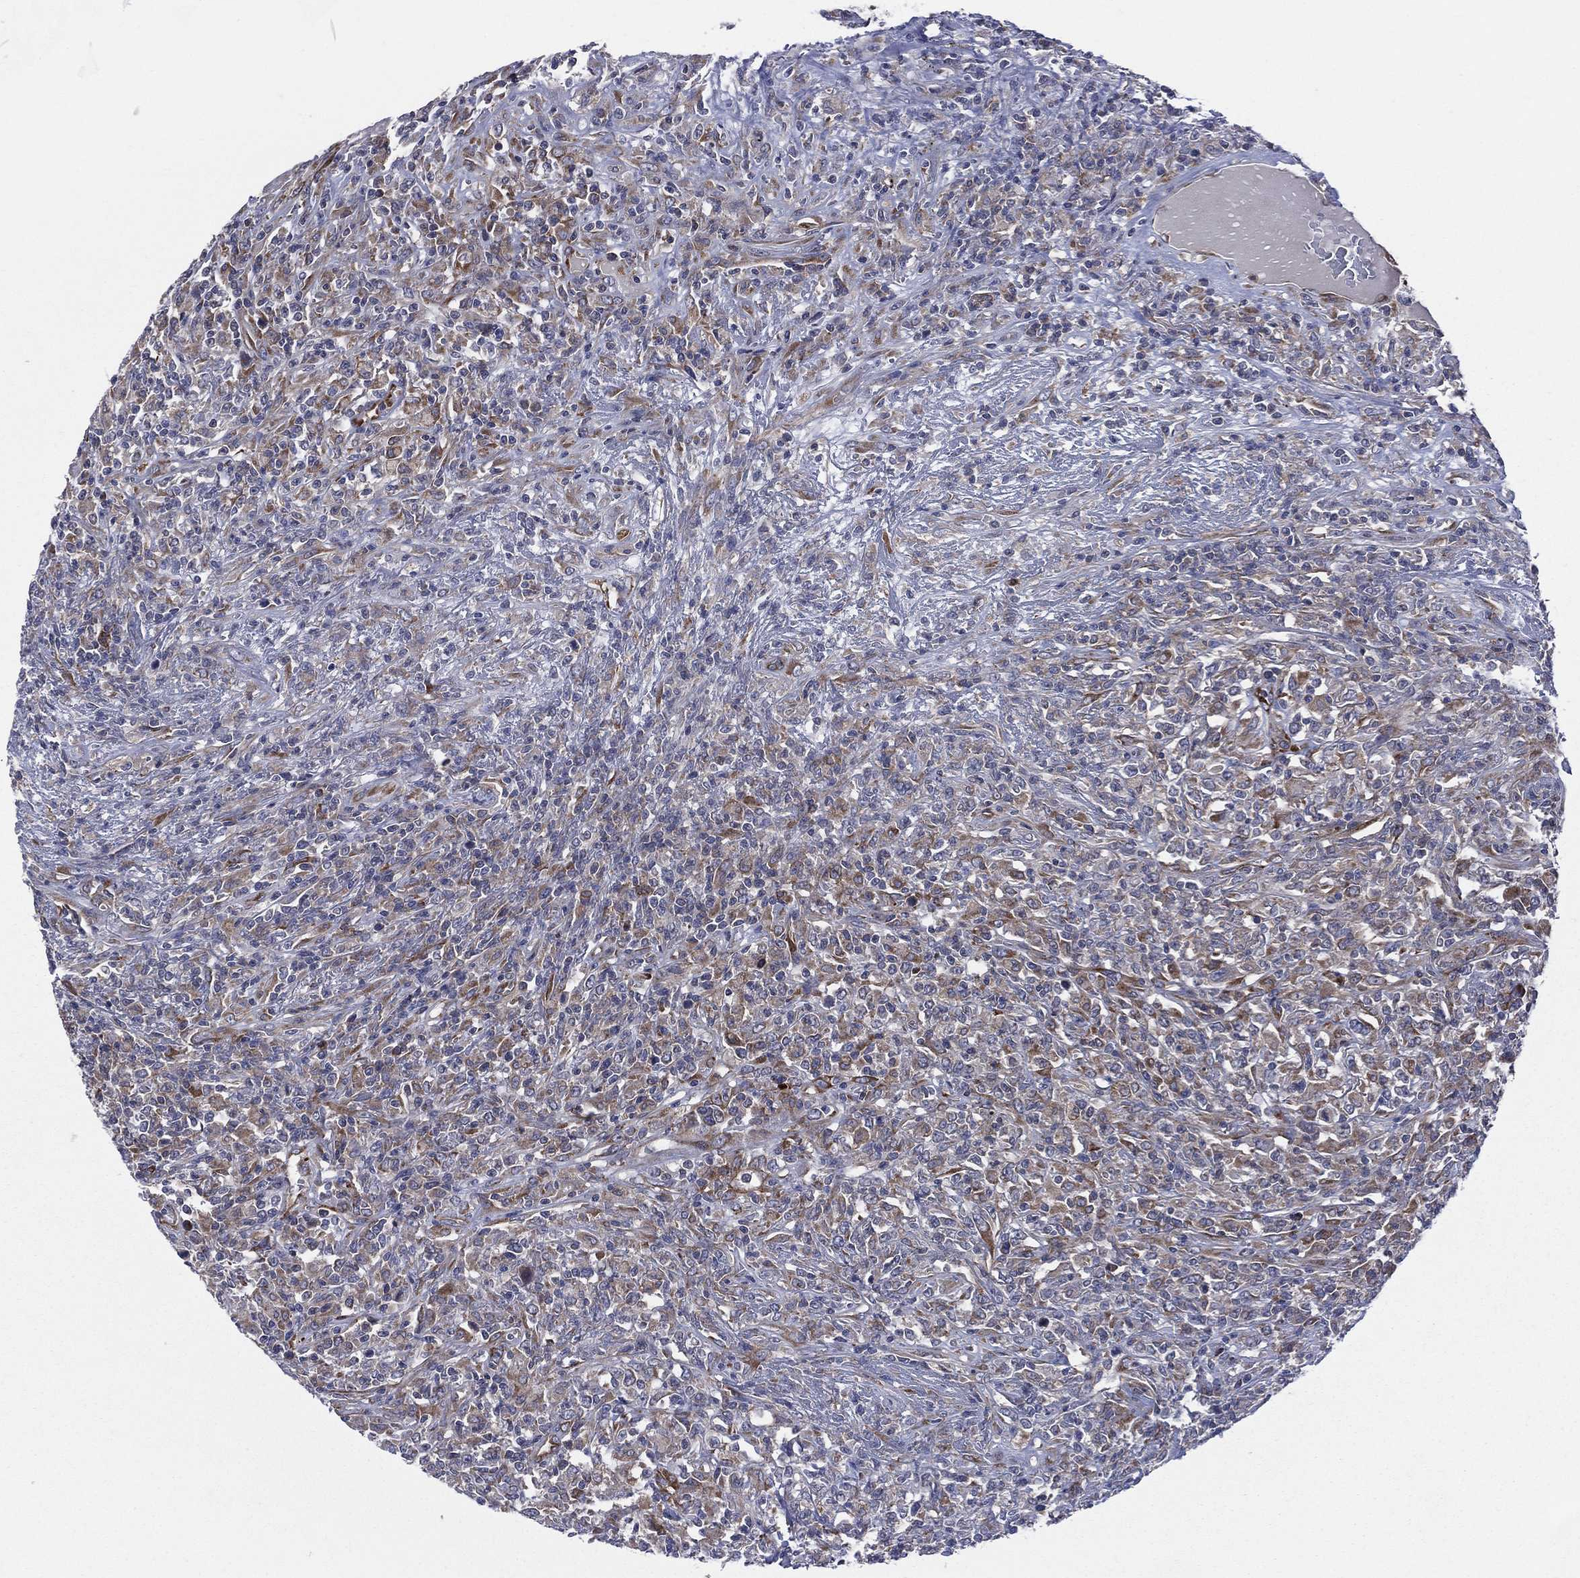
{"staining": {"intensity": "moderate", "quantity": "<25%", "location": "cytoplasmic/membranous"}, "tissue": "lymphoma", "cell_type": "Tumor cells", "image_type": "cancer", "snomed": [{"axis": "morphology", "description": "Malignant lymphoma, non-Hodgkin's type, High grade"}, {"axis": "topography", "description": "Lung"}], "caption": "Human high-grade malignant lymphoma, non-Hodgkin's type stained for a protein (brown) demonstrates moderate cytoplasmic/membranous positive expression in about <25% of tumor cells.", "gene": "CCDC159", "patient": {"sex": "male", "age": 79}}